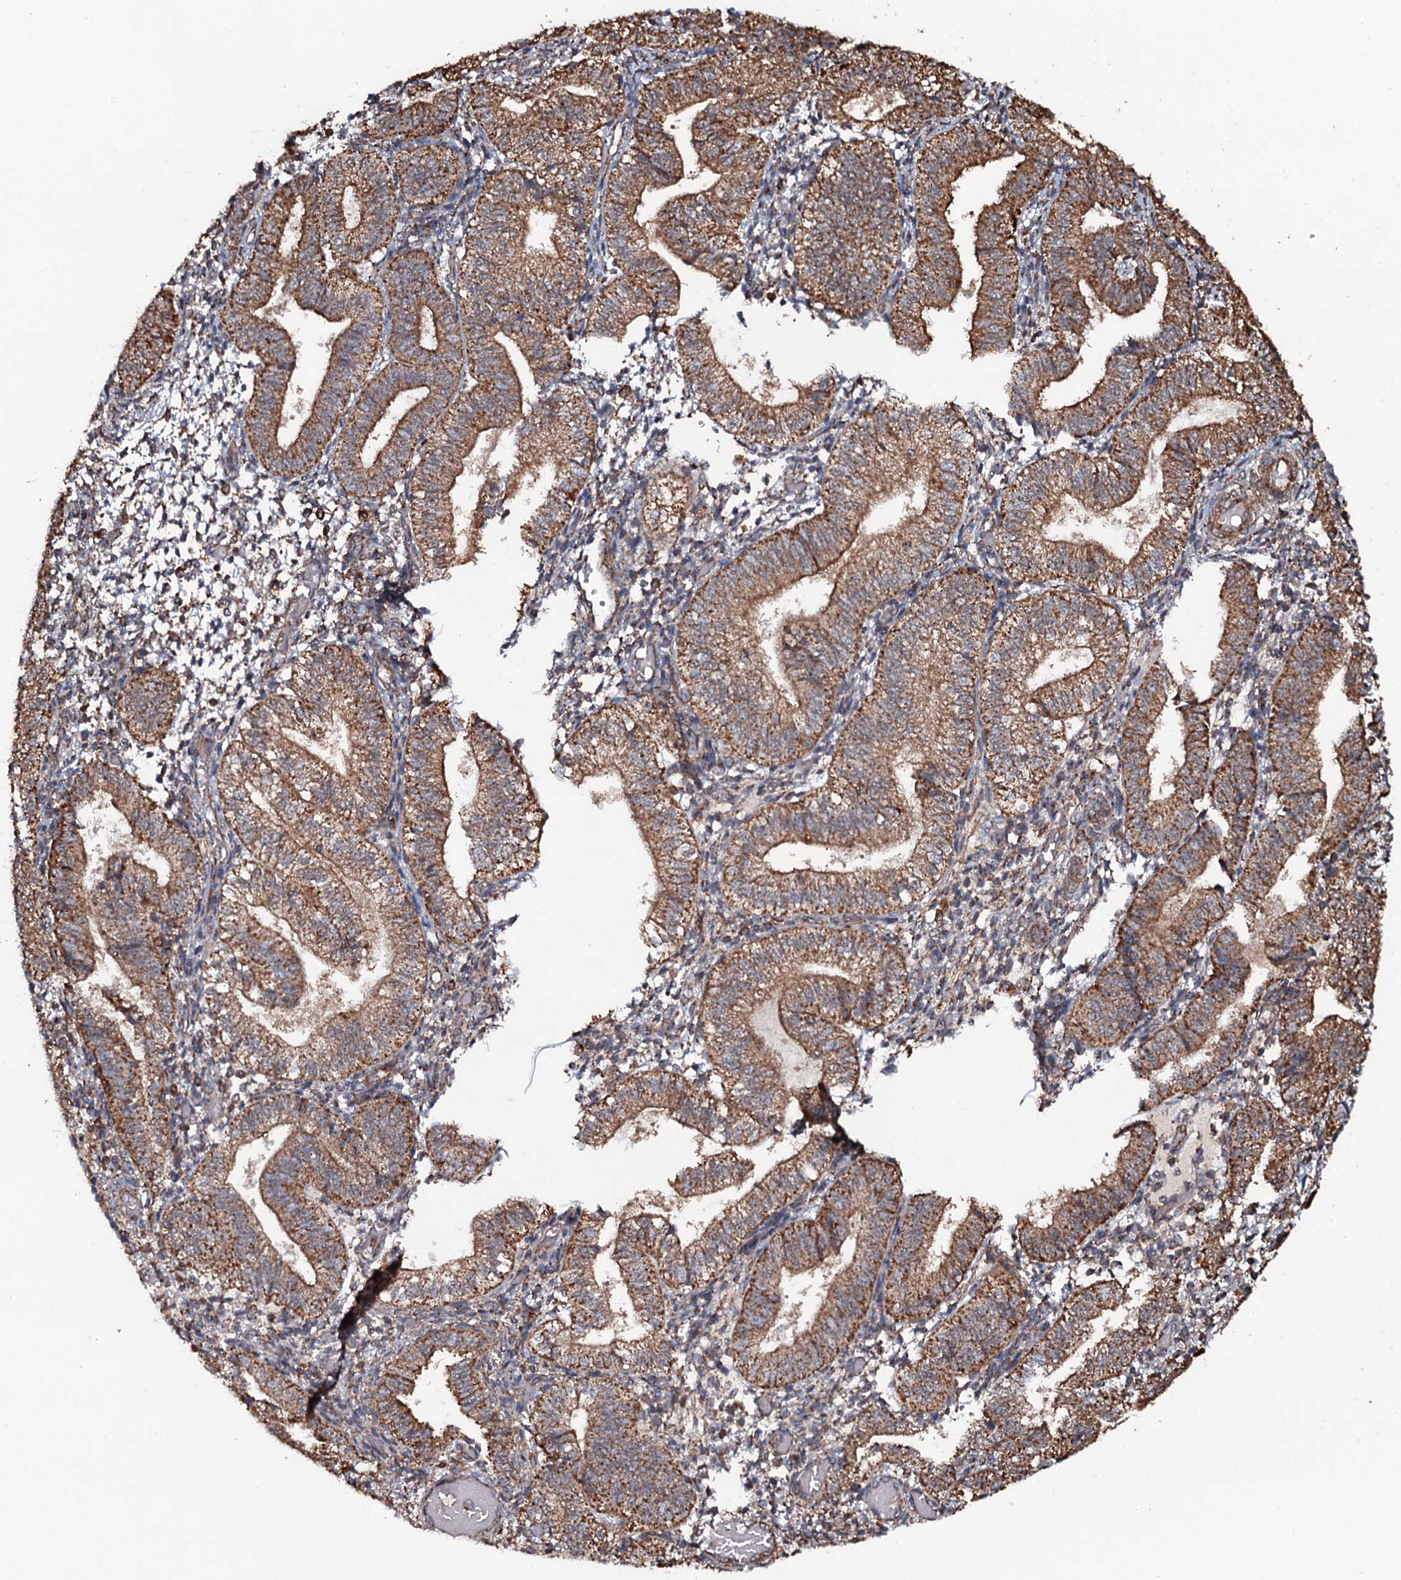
{"staining": {"intensity": "moderate", "quantity": "25%-75%", "location": "cytoplasmic/membranous"}, "tissue": "endometrium", "cell_type": "Cells in endometrial stroma", "image_type": "normal", "snomed": [{"axis": "morphology", "description": "Normal tissue, NOS"}, {"axis": "topography", "description": "Endometrium"}], "caption": "This is a histology image of immunohistochemistry (IHC) staining of normal endometrium, which shows moderate positivity in the cytoplasmic/membranous of cells in endometrial stroma.", "gene": "VWA8", "patient": {"sex": "female", "age": 34}}